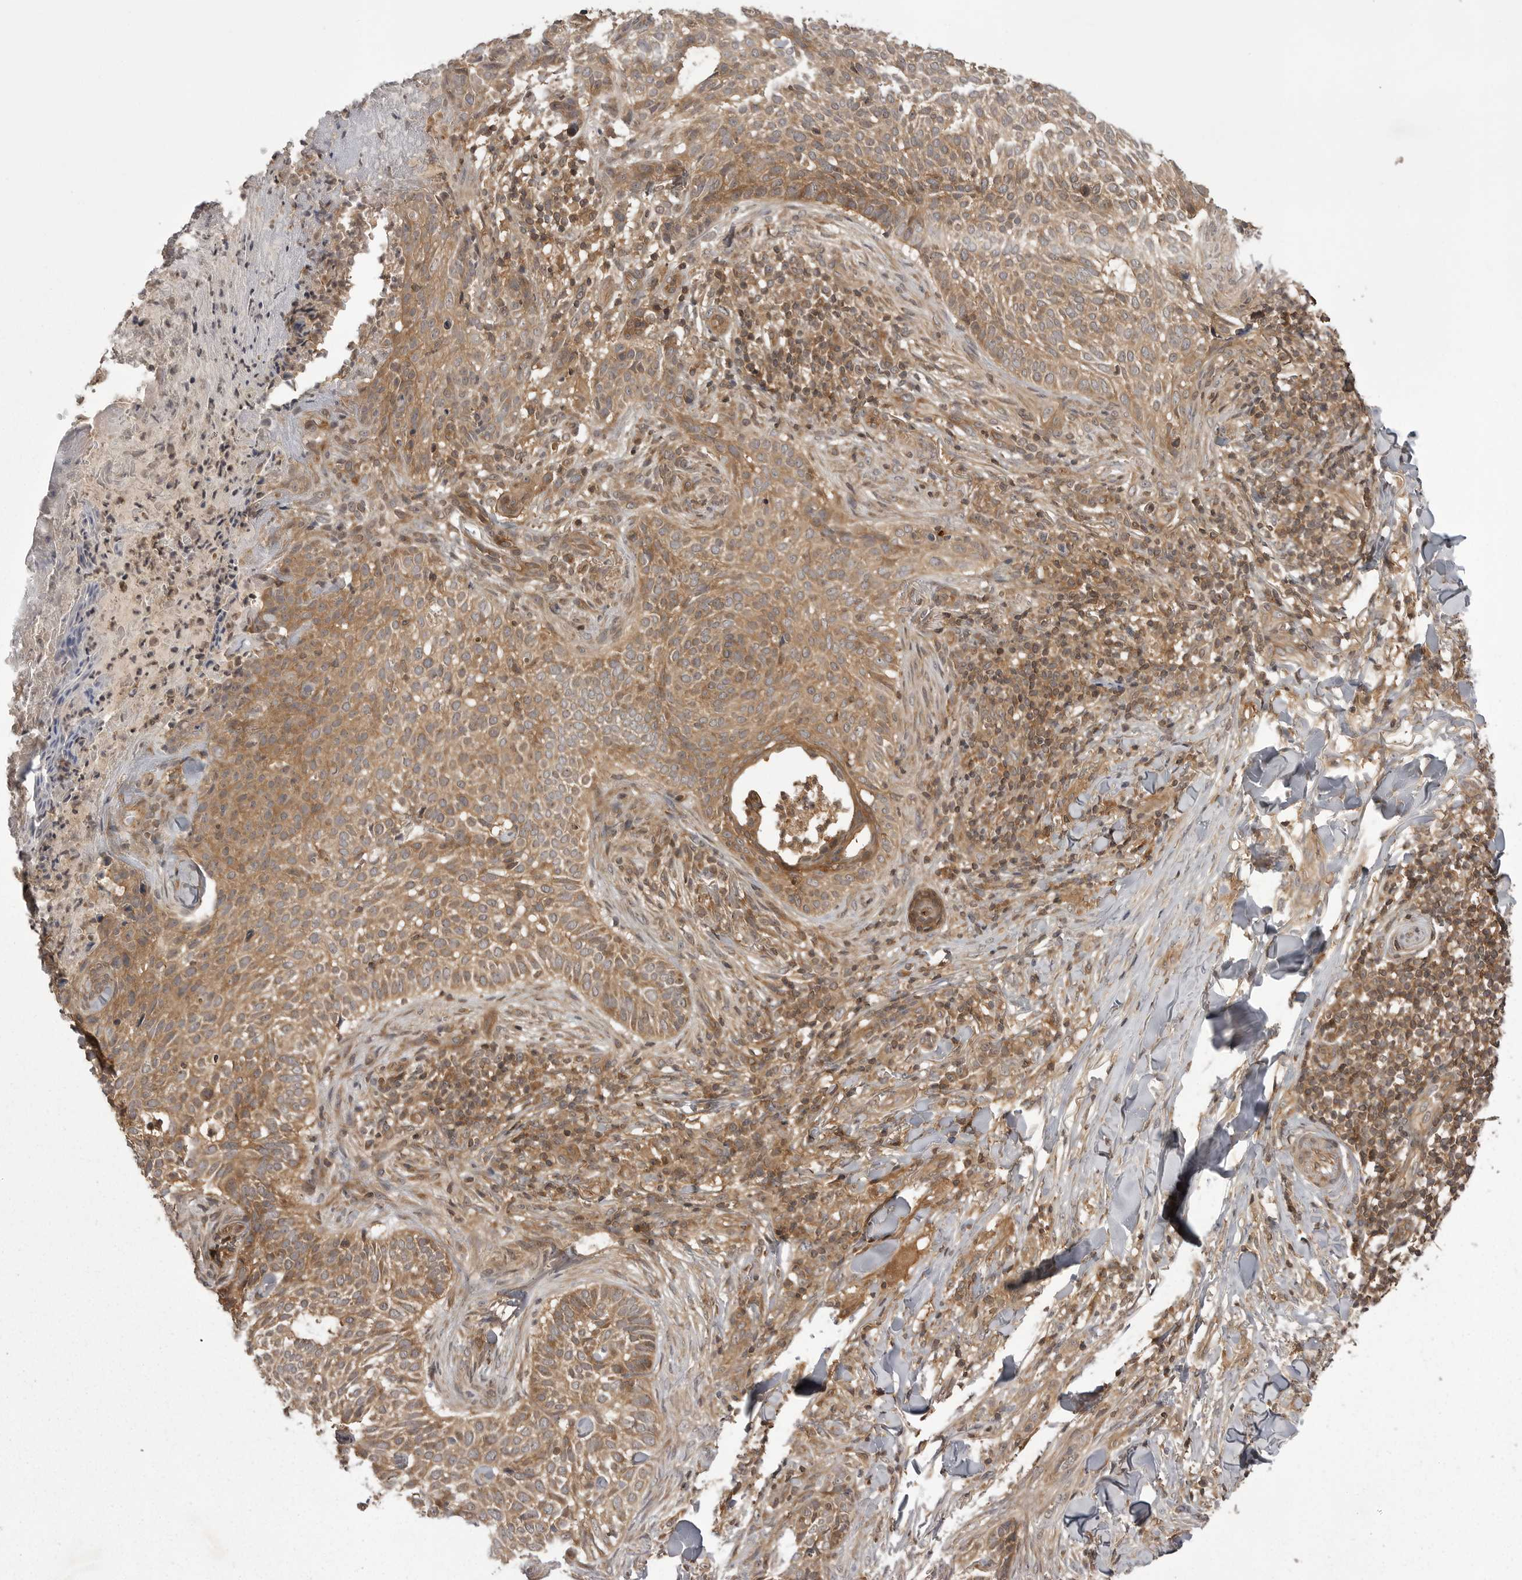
{"staining": {"intensity": "moderate", "quantity": ">75%", "location": "cytoplasmic/membranous"}, "tissue": "skin cancer", "cell_type": "Tumor cells", "image_type": "cancer", "snomed": [{"axis": "morphology", "description": "Normal tissue, NOS"}, {"axis": "morphology", "description": "Basal cell carcinoma"}, {"axis": "topography", "description": "Skin"}], "caption": "Immunohistochemical staining of skin cancer (basal cell carcinoma) demonstrates moderate cytoplasmic/membranous protein expression in about >75% of tumor cells.", "gene": "STK24", "patient": {"sex": "male", "age": 67}}